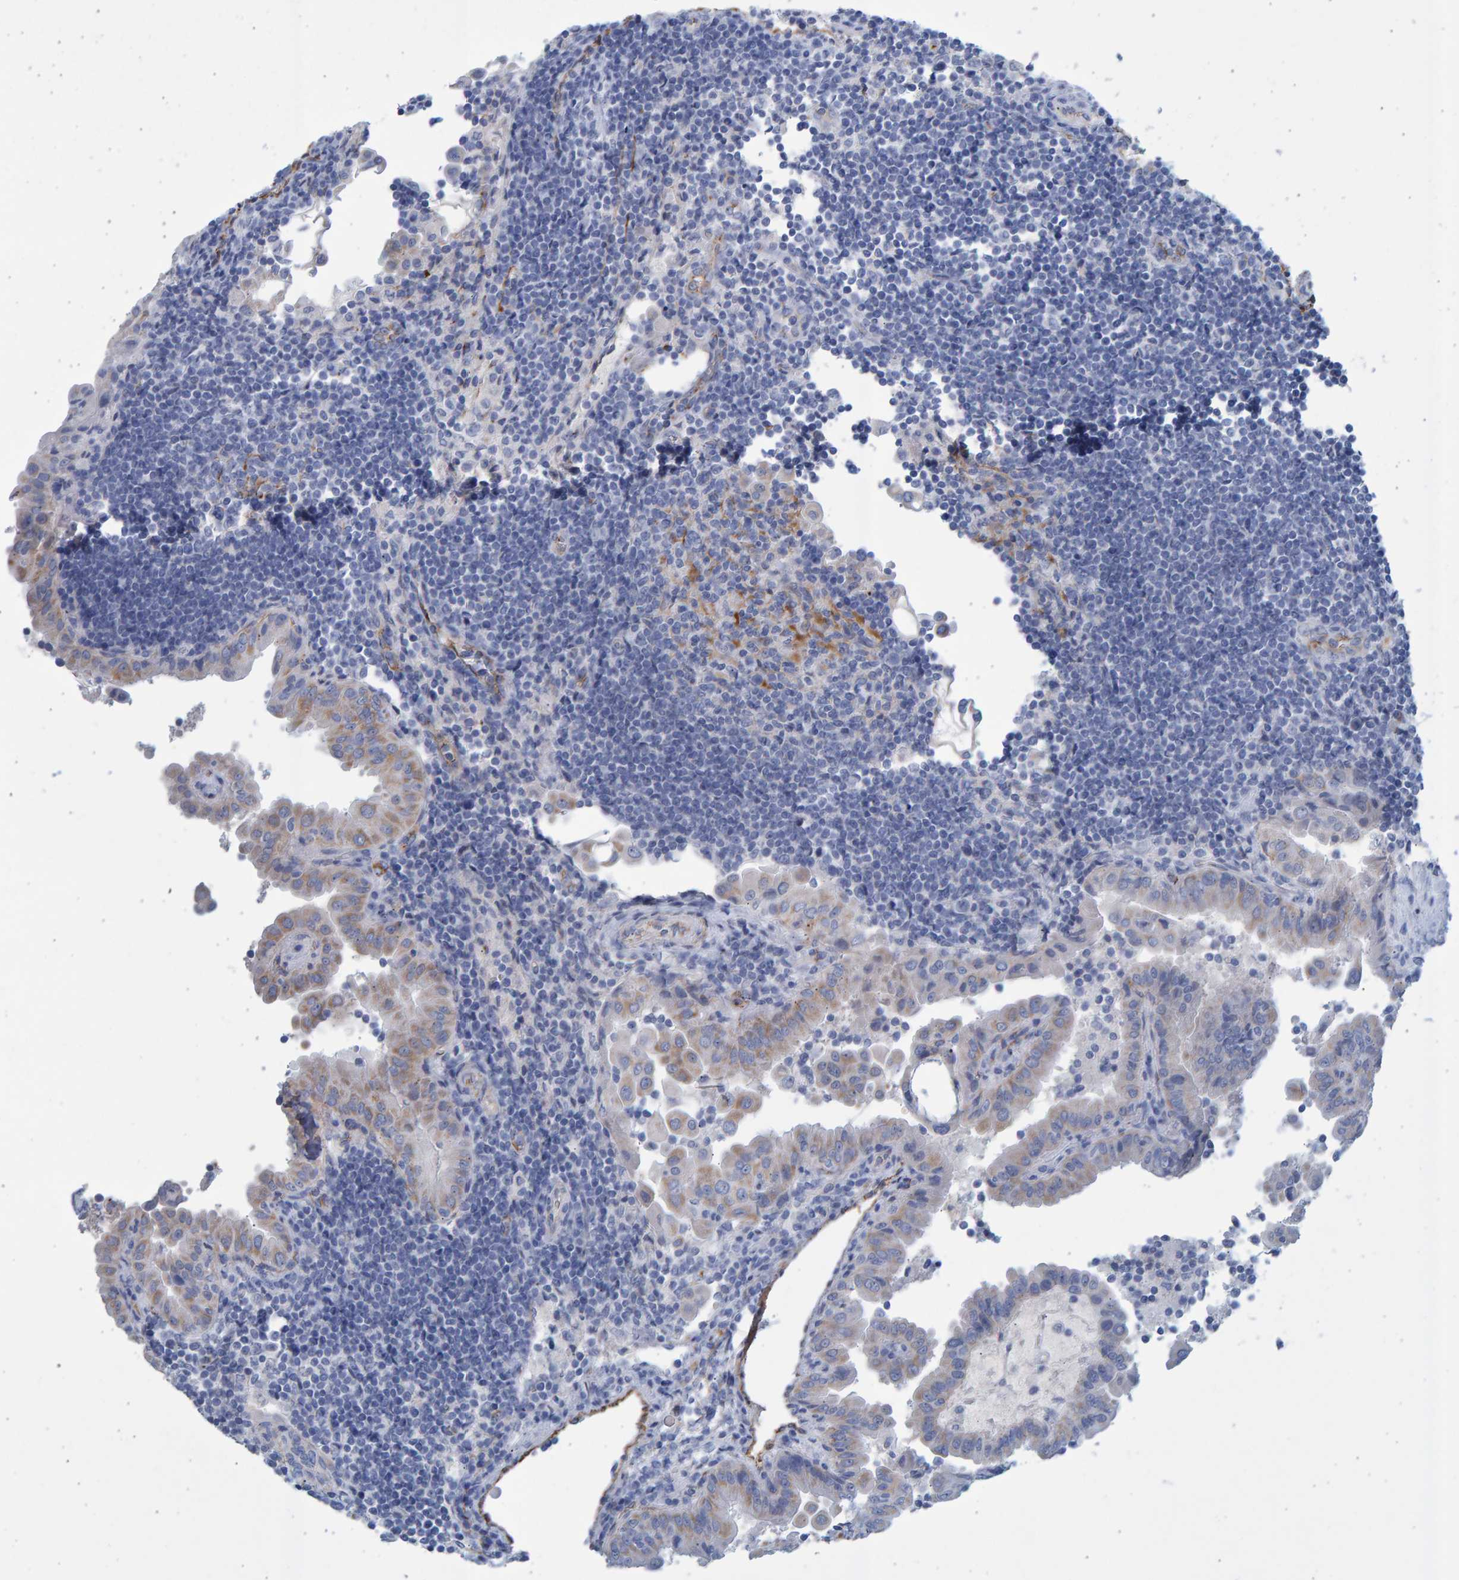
{"staining": {"intensity": "weak", "quantity": ">75%", "location": "cytoplasmic/membranous"}, "tissue": "thyroid cancer", "cell_type": "Tumor cells", "image_type": "cancer", "snomed": [{"axis": "morphology", "description": "Papillary adenocarcinoma, NOS"}, {"axis": "topography", "description": "Thyroid gland"}], "caption": "Immunohistochemistry (IHC) photomicrograph of human papillary adenocarcinoma (thyroid) stained for a protein (brown), which reveals low levels of weak cytoplasmic/membranous staining in approximately >75% of tumor cells.", "gene": "SLC34A3", "patient": {"sex": "male", "age": 33}}